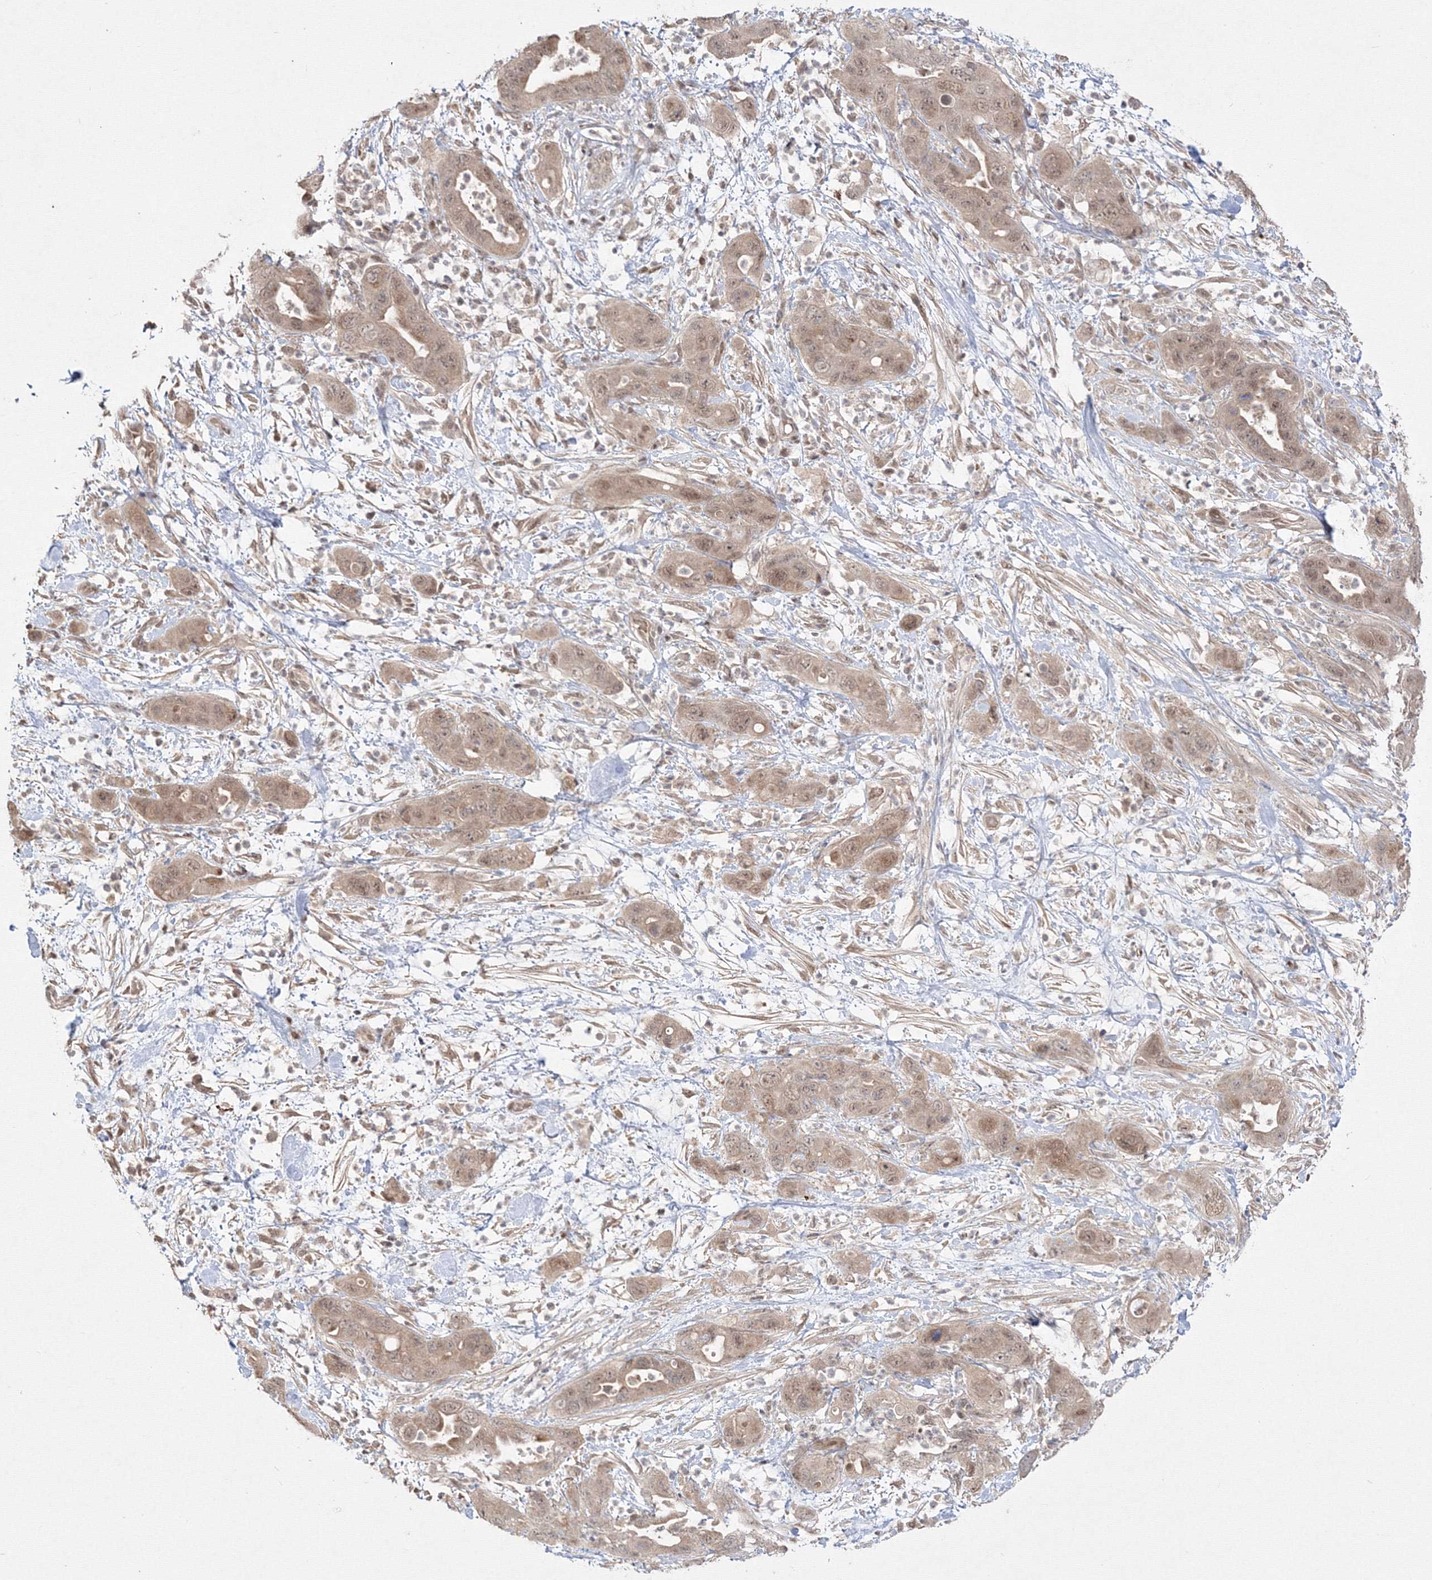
{"staining": {"intensity": "weak", "quantity": ">75%", "location": "cytoplasmic/membranous,nuclear"}, "tissue": "pancreatic cancer", "cell_type": "Tumor cells", "image_type": "cancer", "snomed": [{"axis": "morphology", "description": "Adenocarcinoma, NOS"}, {"axis": "topography", "description": "Pancreas"}], "caption": "Protein staining of pancreatic cancer tissue exhibits weak cytoplasmic/membranous and nuclear staining in approximately >75% of tumor cells.", "gene": "COPS4", "patient": {"sex": "female", "age": 71}}